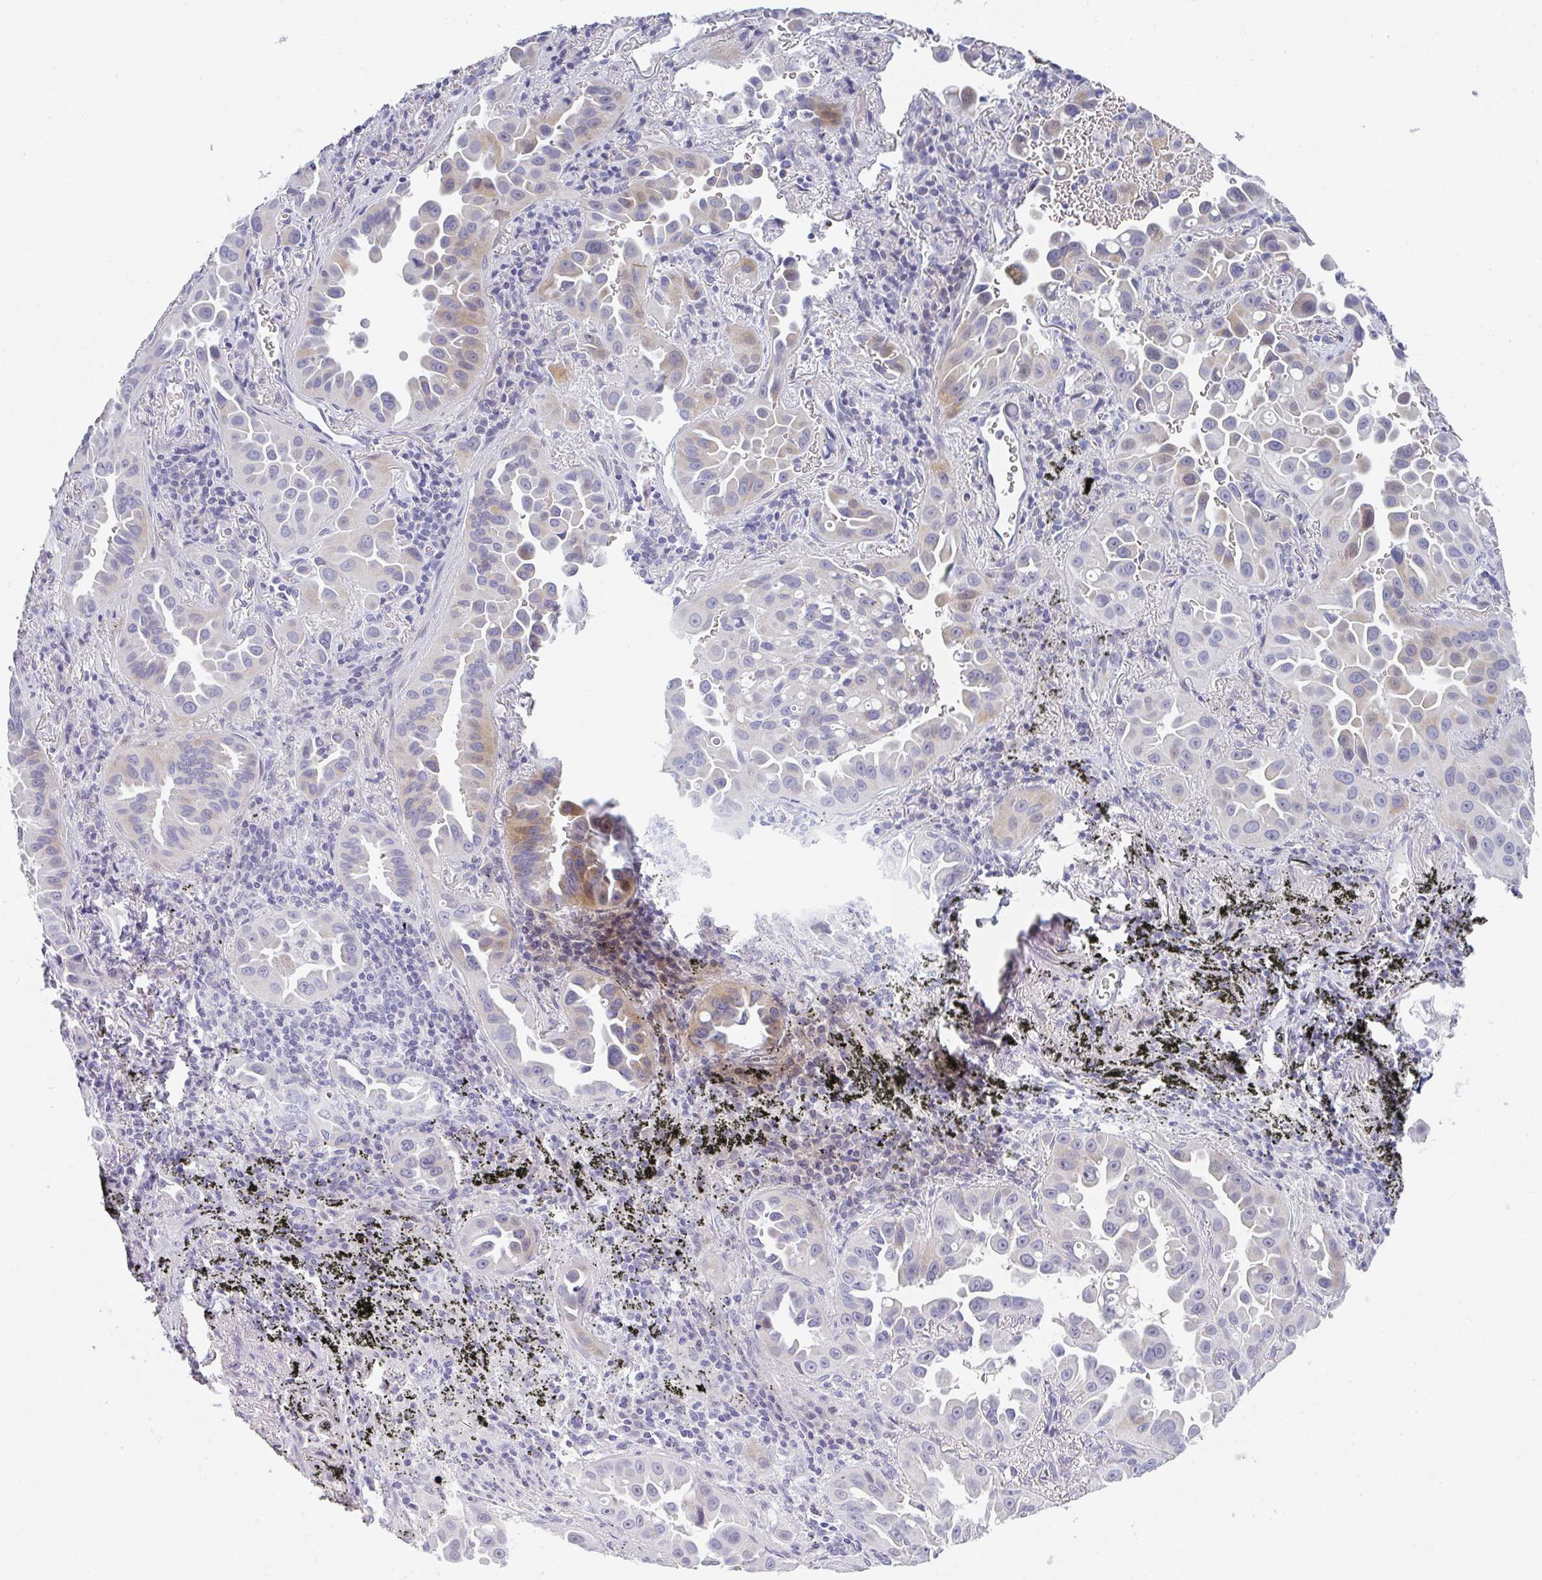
{"staining": {"intensity": "moderate", "quantity": "<25%", "location": "cytoplasmic/membranous"}, "tissue": "lung cancer", "cell_type": "Tumor cells", "image_type": "cancer", "snomed": [{"axis": "morphology", "description": "Adenocarcinoma, NOS"}, {"axis": "topography", "description": "Lung"}], "caption": "DAB immunohistochemical staining of human adenocarcinoma (lung) demonstrates moderate cytoplasmic/membranous protein staining in about <25% of tumor cells.", "gene": "NEU2", "patient": {"sex": "male", "age": 68}}